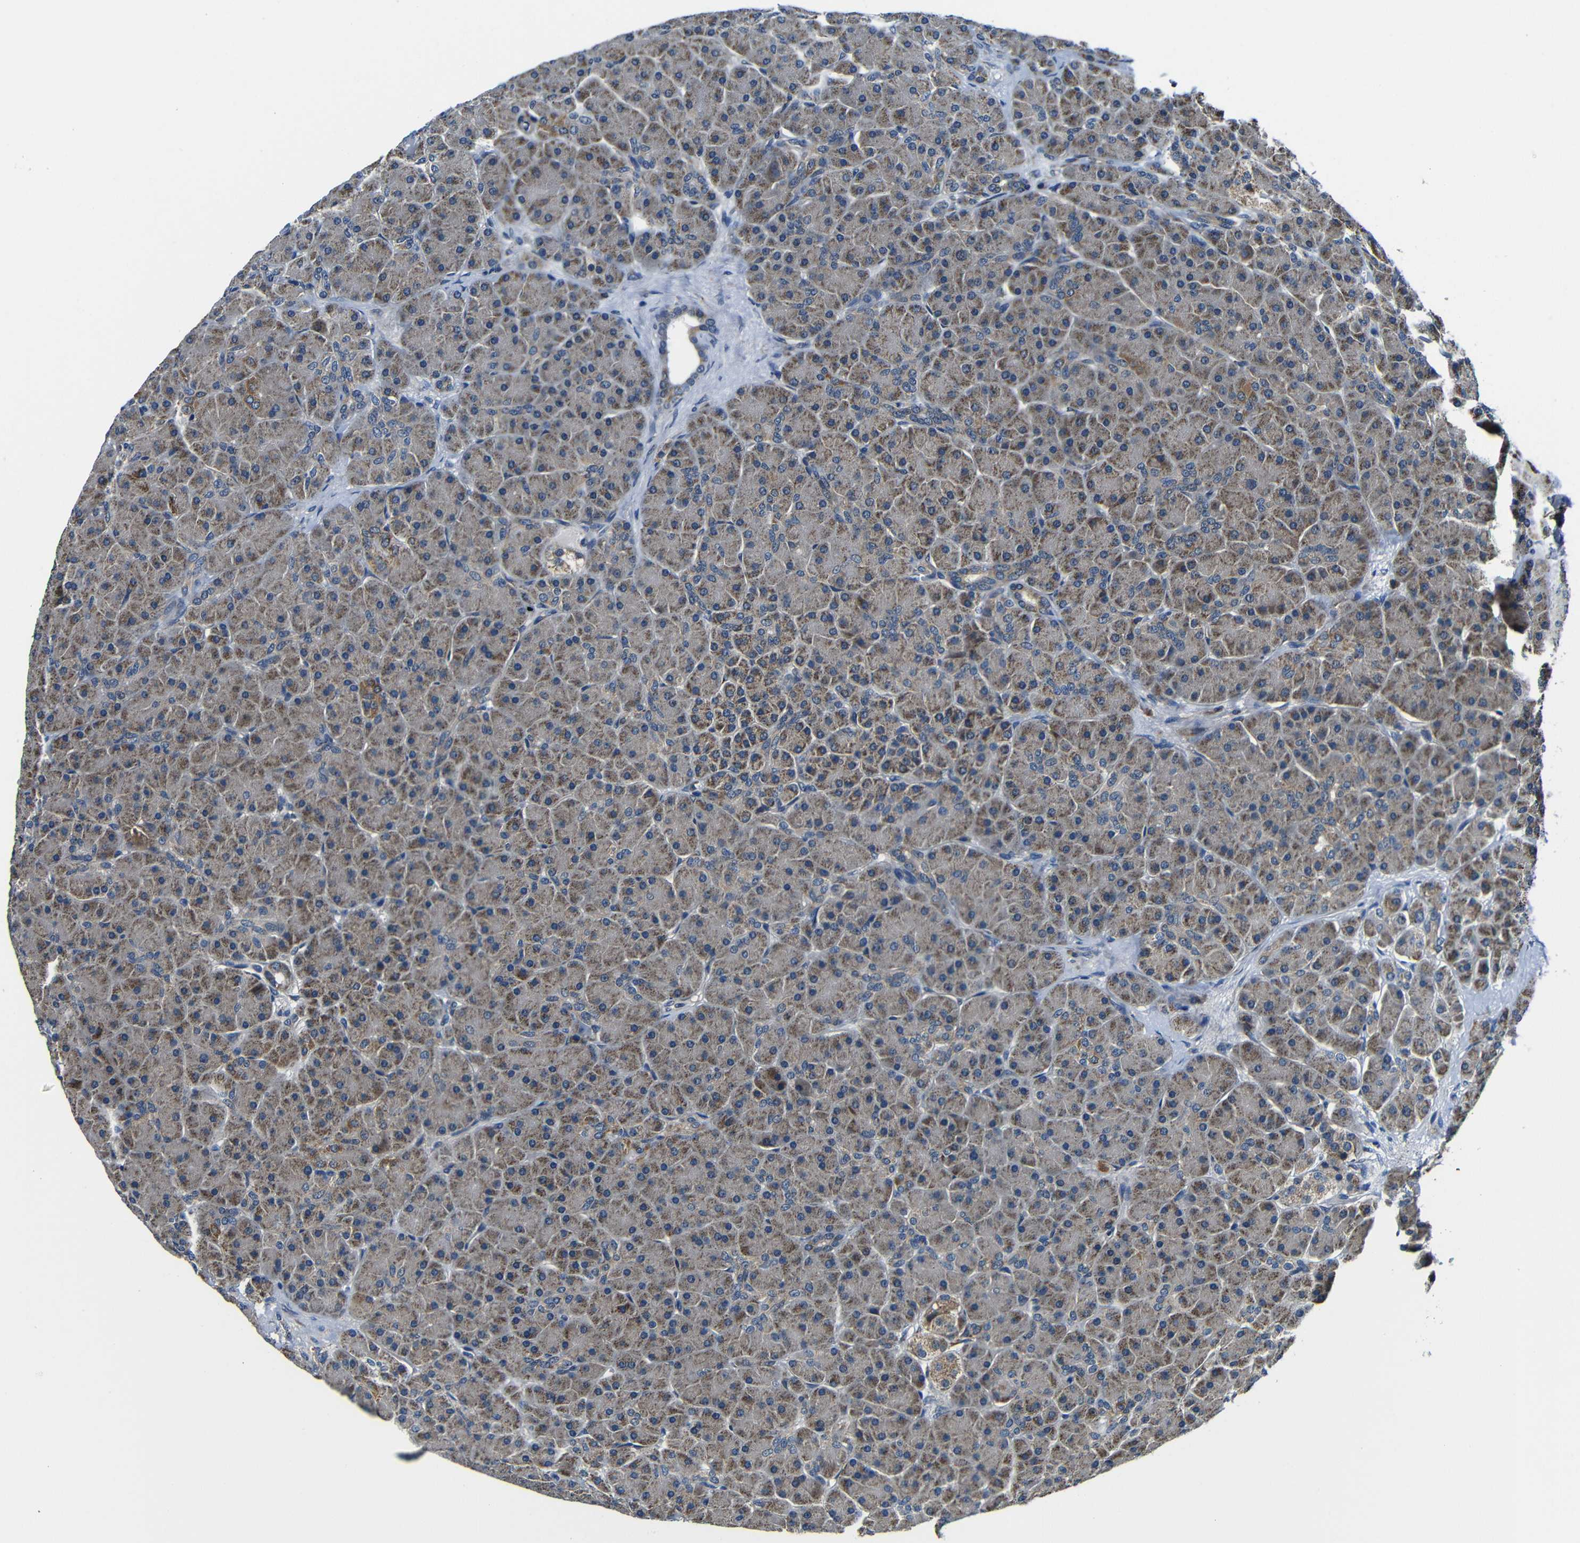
{"staining": {"intensity": "moderate", "quantity": ">75%", "location": "cytoplasmic/membranous"}, "tissue": "pancreas", "cell_type": "Exocrine glandular cells", "image_type": "normal", "snomed": [{"axis": "morphology", "description": "Normal tissue, NOS"}, {"axis": "topography", "description": "Pancreas"}], "caption": "Immunohistochemical staining of unremarkable human pancreas demonstrates moderate cytoplasmic/membranous protein expression in about >75% of exocrine glandular cells. The protein is stained brown, and the nuclei are stained in blue (DAB IHC with brightfield microscopy, high magnification).", "gene": "FKBP14", "patient": {"sex": "male", "age": 66}}